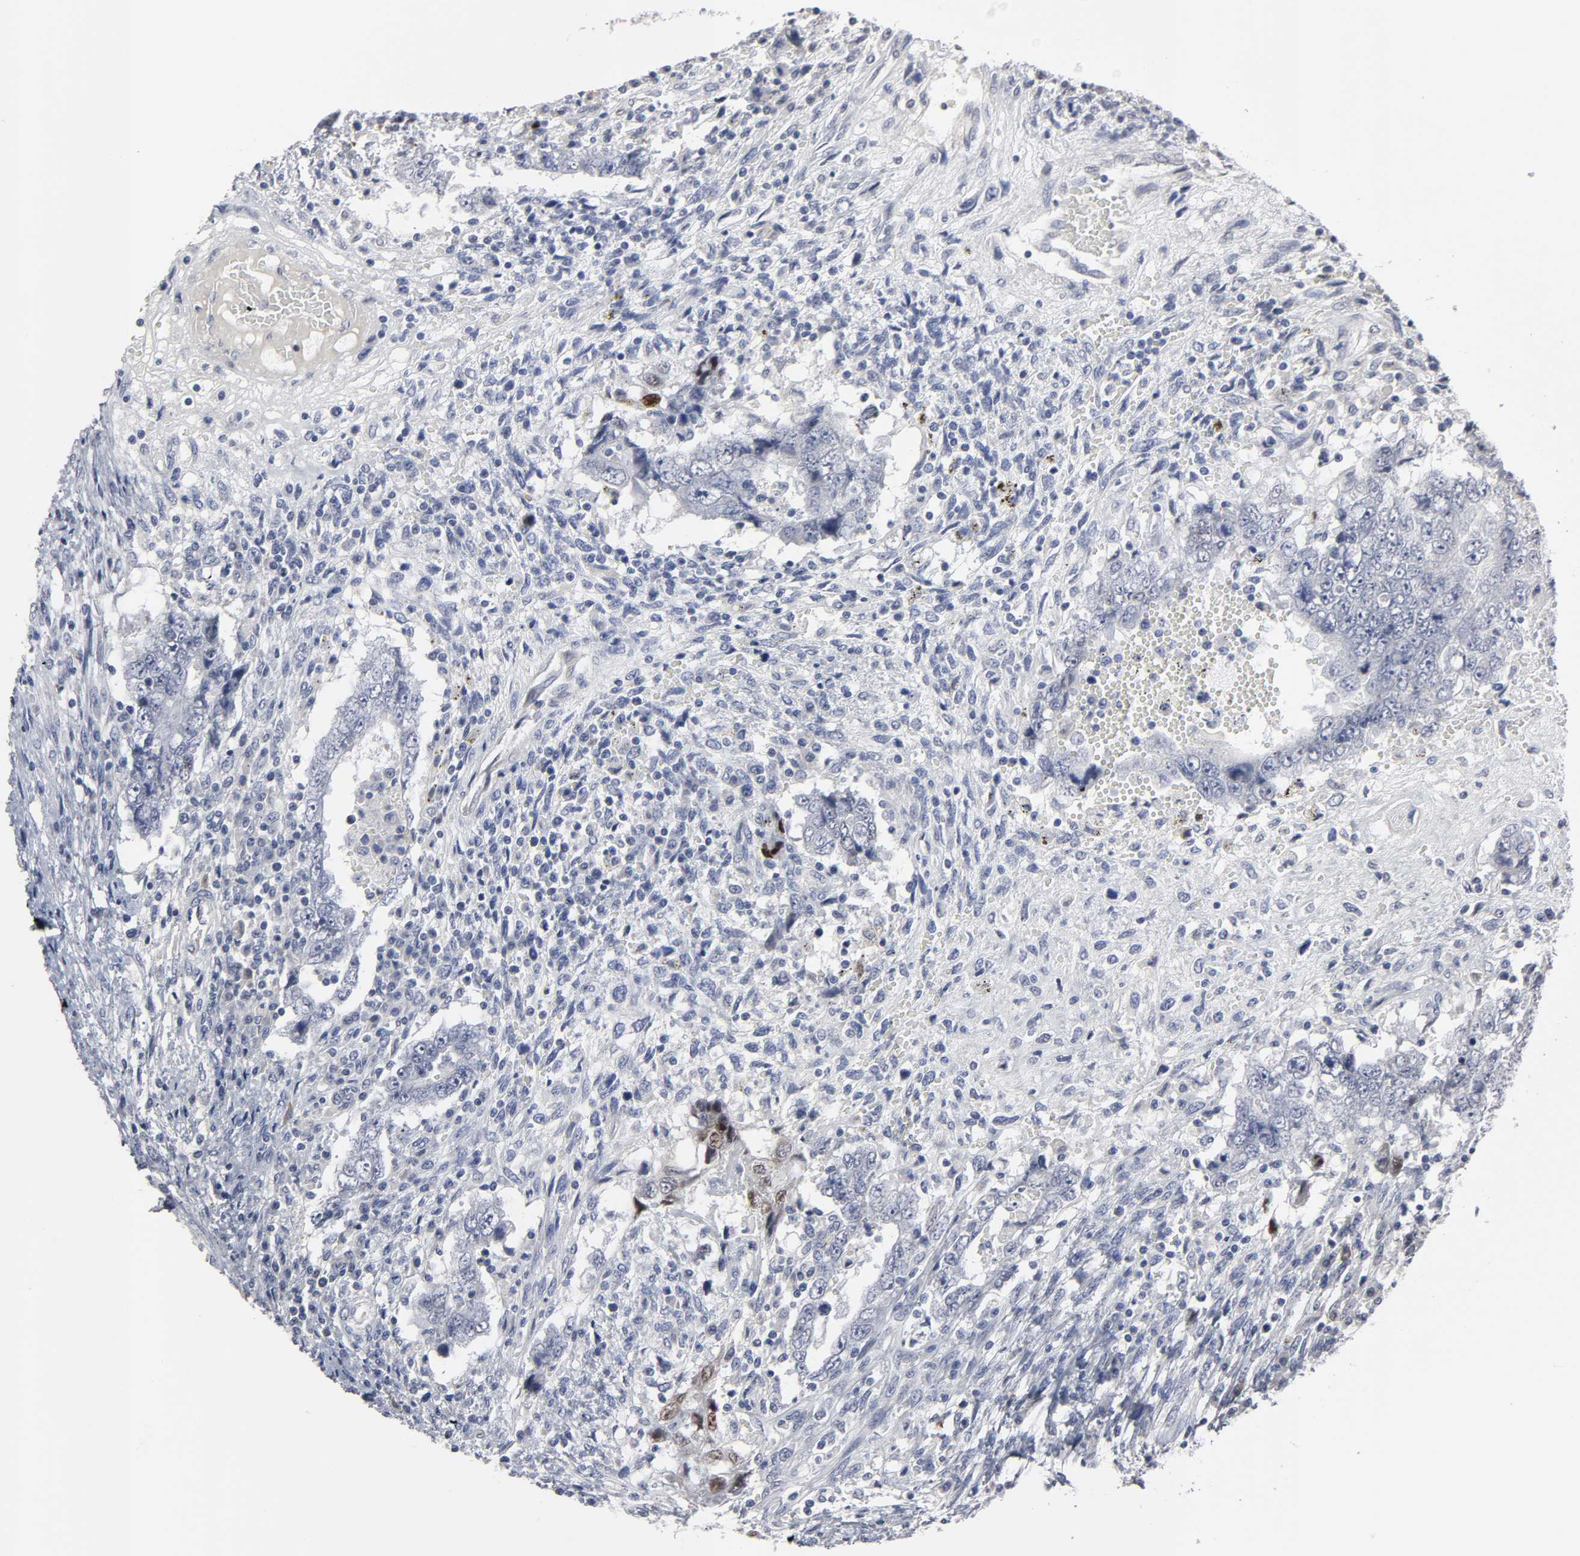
{"staining": {"intensity": "negative", "quantity": "none", "location": "none"}, "tissue": "testis cancer", "cell_type": "Tumor cells", "image_type": "cancer", "snomed": [{"axis": "morphology", "description": "Carcinoma, Embryonal, NOS"}, {"axis": "topography", "description": "Testis"}], "caption": "High power microscopy image of an immunohistochemistry micrograph of testis embryonal carcinoma, revealing no significant staining in tumor cells. The staining is performed using DAB (3,3'-diaminobenzidine) brown chromogen with nuclei counter-stained in using hematoxylin.", "gene": "HNF4A", "patient": {"sex": "male", "age": 26}}